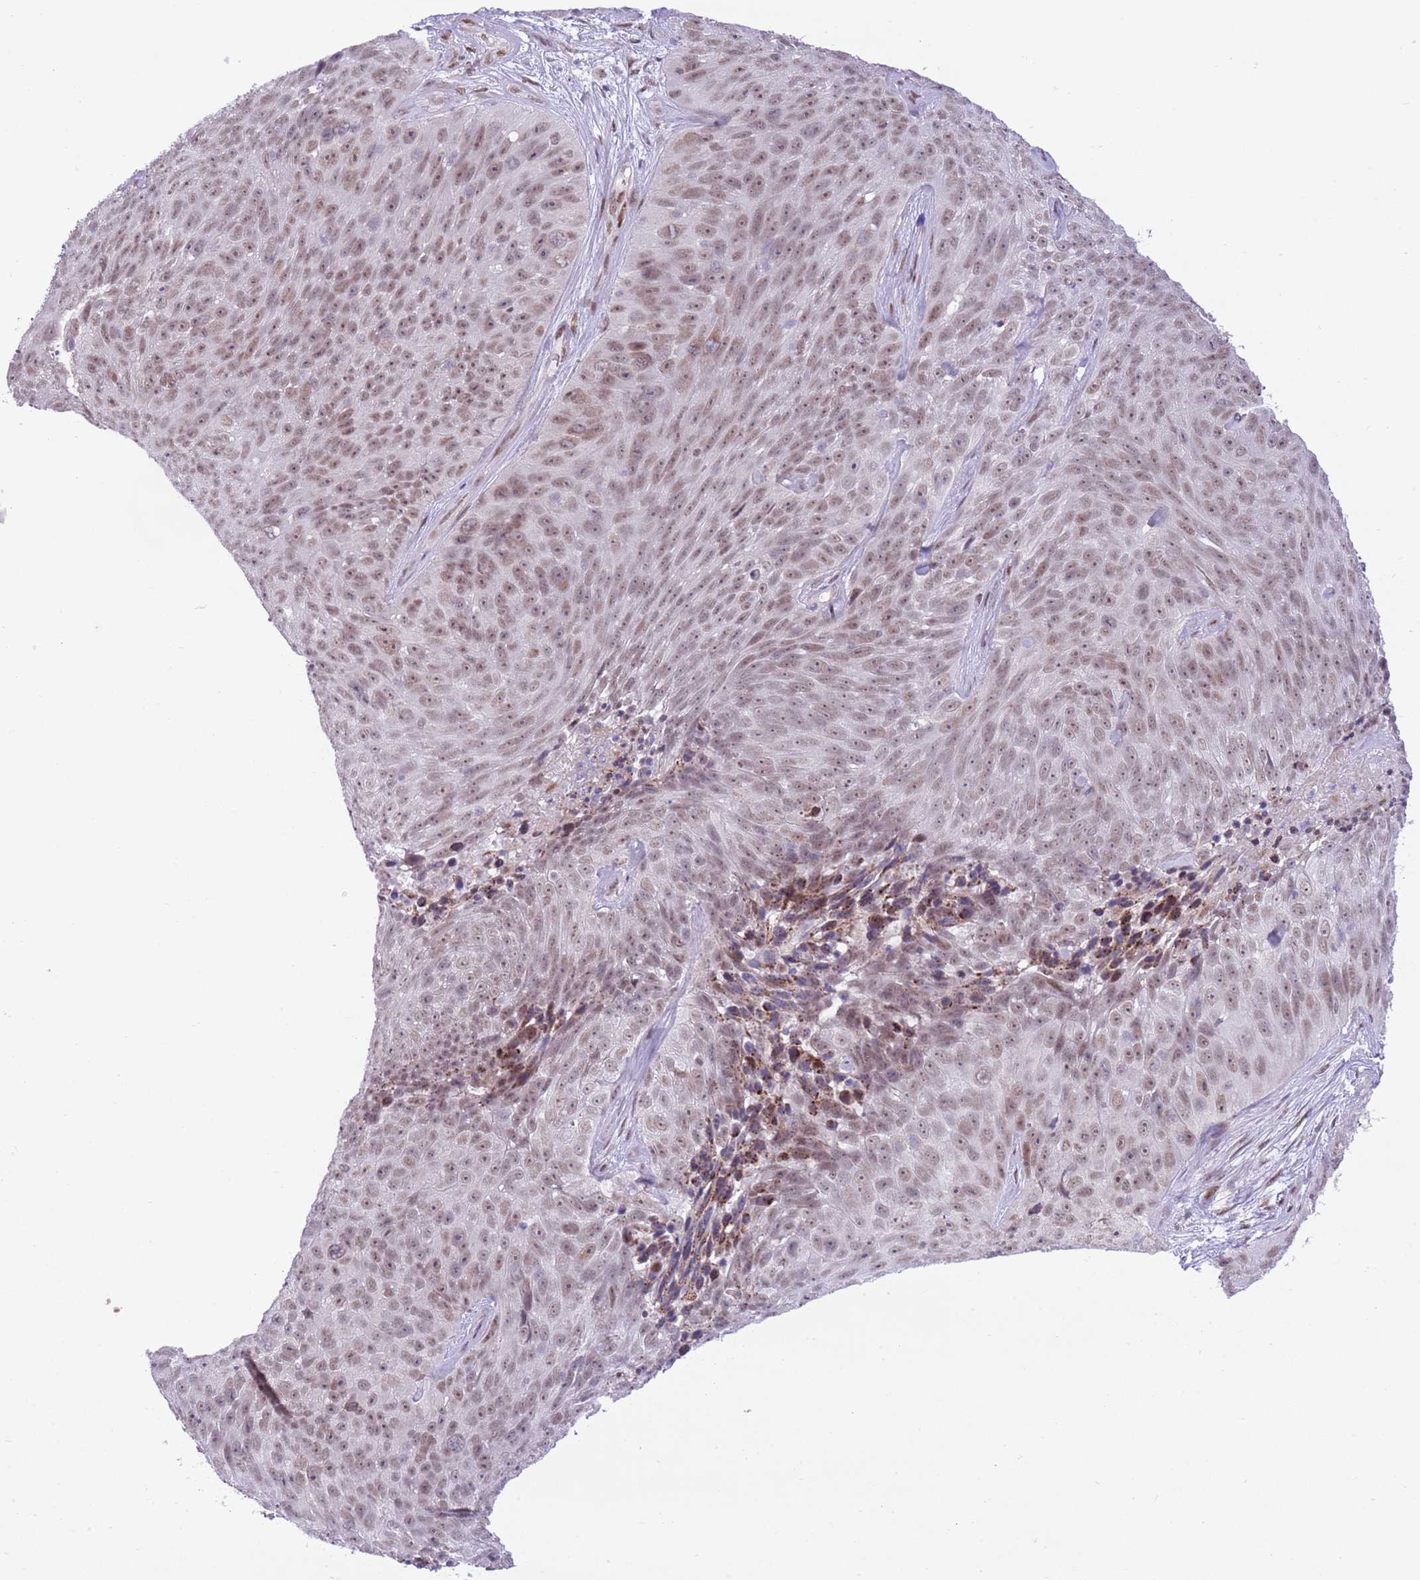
{"staining": {"intensity": "moderate", "quantity": ">75%", "location": "nuclear"}, "tissue": "skin cancer", "cell_type": "Tumor cells", "image_type": "cancer", "snomed": [{"axis": "morphology", "description": "Squamous cell carcinoma, NOS"}, {"axis": "topography", "description": "Skin"}], "caption": "Moderate nuclear expression for a protein is identified in approximately >75% of tumor cells of skin cancer (squamous cell carcinoma) using immunohistochemistry.", "gene": "NACC2", "patient": {"sex": "female", "age": 87}}